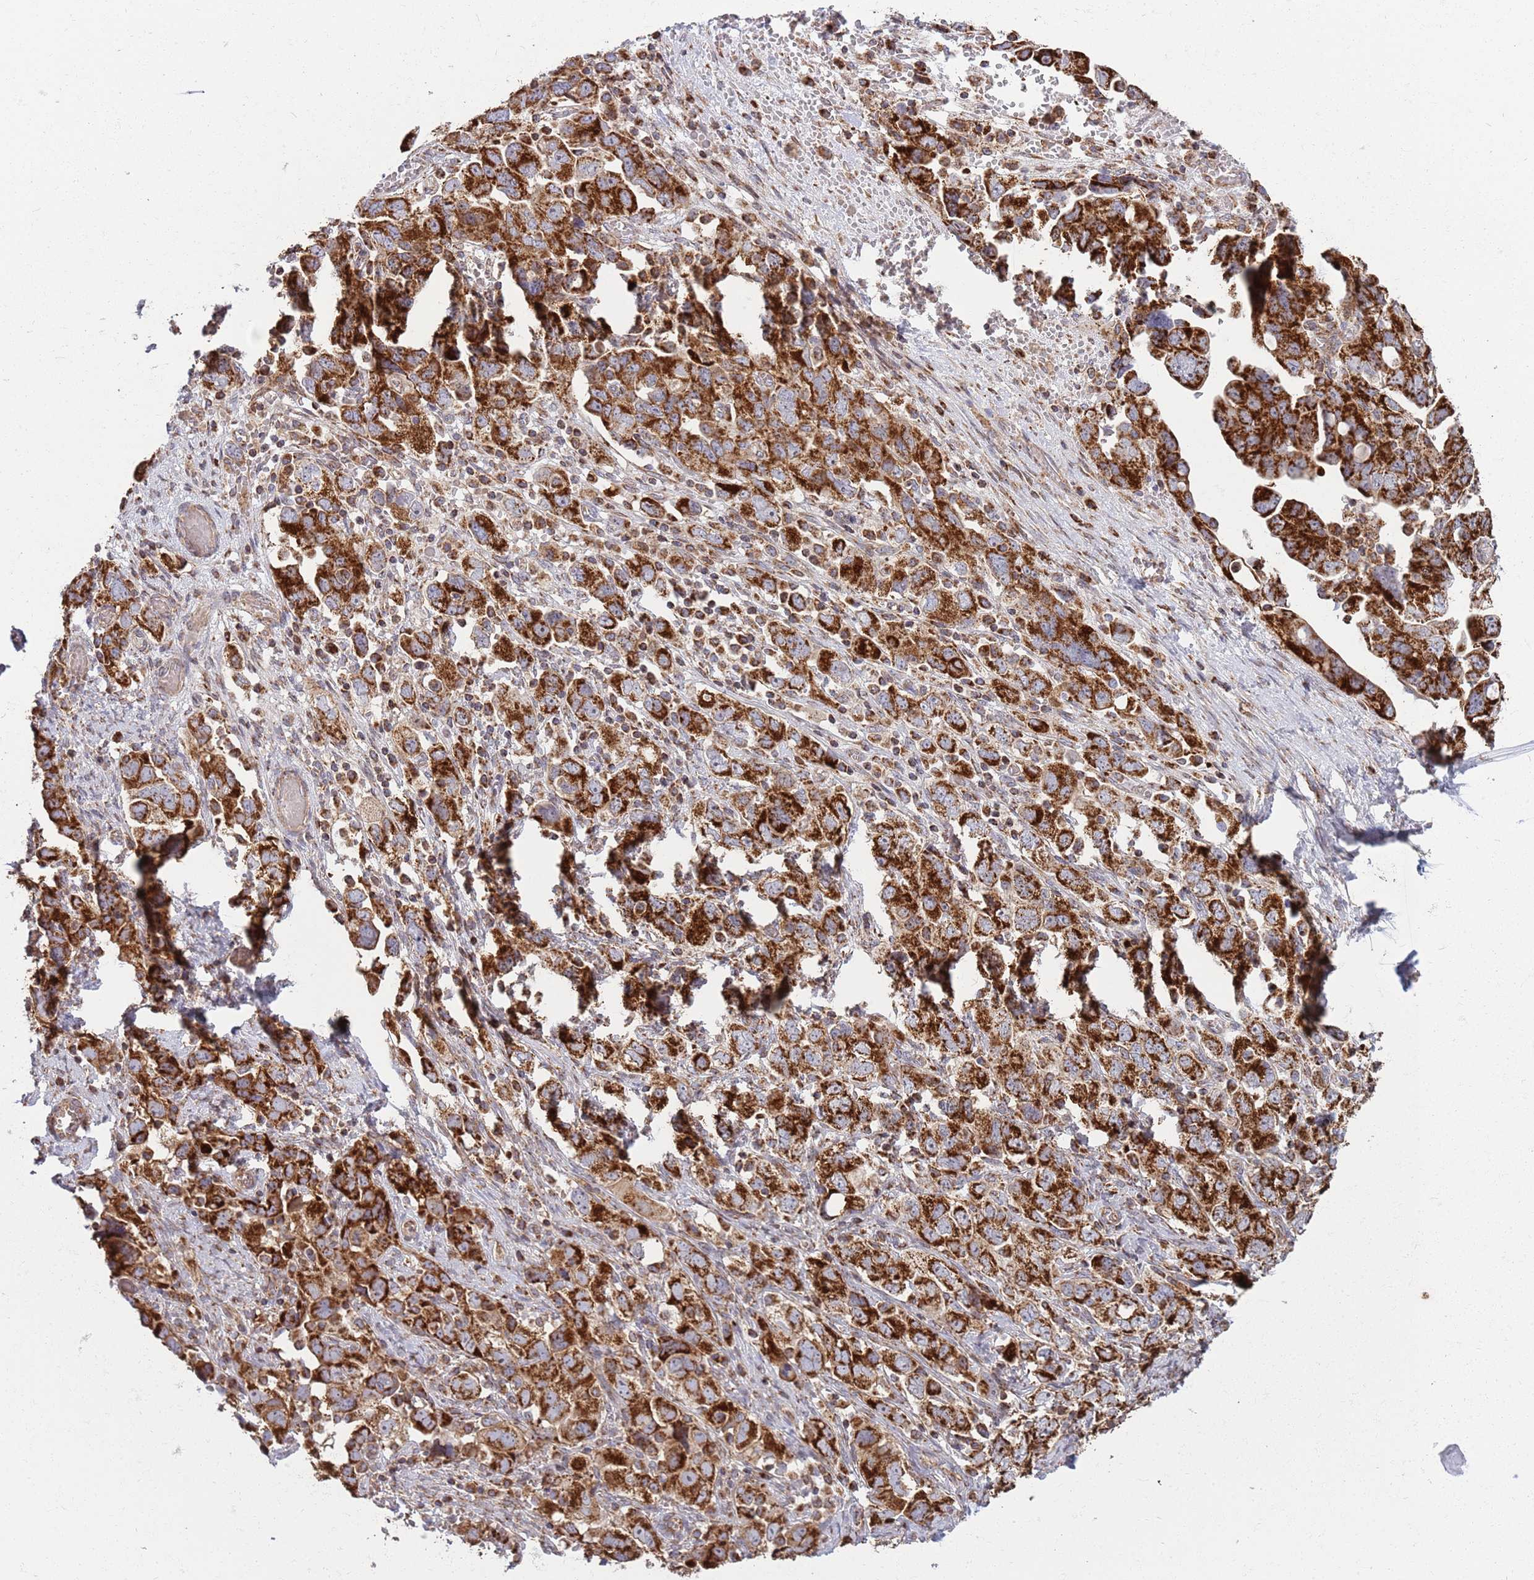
{"staining": {"intensity": "strong", "quantity": ">75%", "location": "cytoplasmic/membranous"}, "tissue": "ovarian cancer", "cell_type": "Tumor cells", "image_type": "cancer", "snomed": [{"axis": "morphology", "description": "Carcinoma, NOS"}, {"axis": "morphology", "description": "Cystadenocarcinoma, serous, NOS"}, {"axis": "topography", "description": "Ovary"}], "caption": "This is an image of IHC staining of ovarian carcinoma, which shows strong staining in the cytoplasmic/membranous of tumor cells.", "gene": "ATP5PD", "patient": {"sex": "female", "age": 69}}